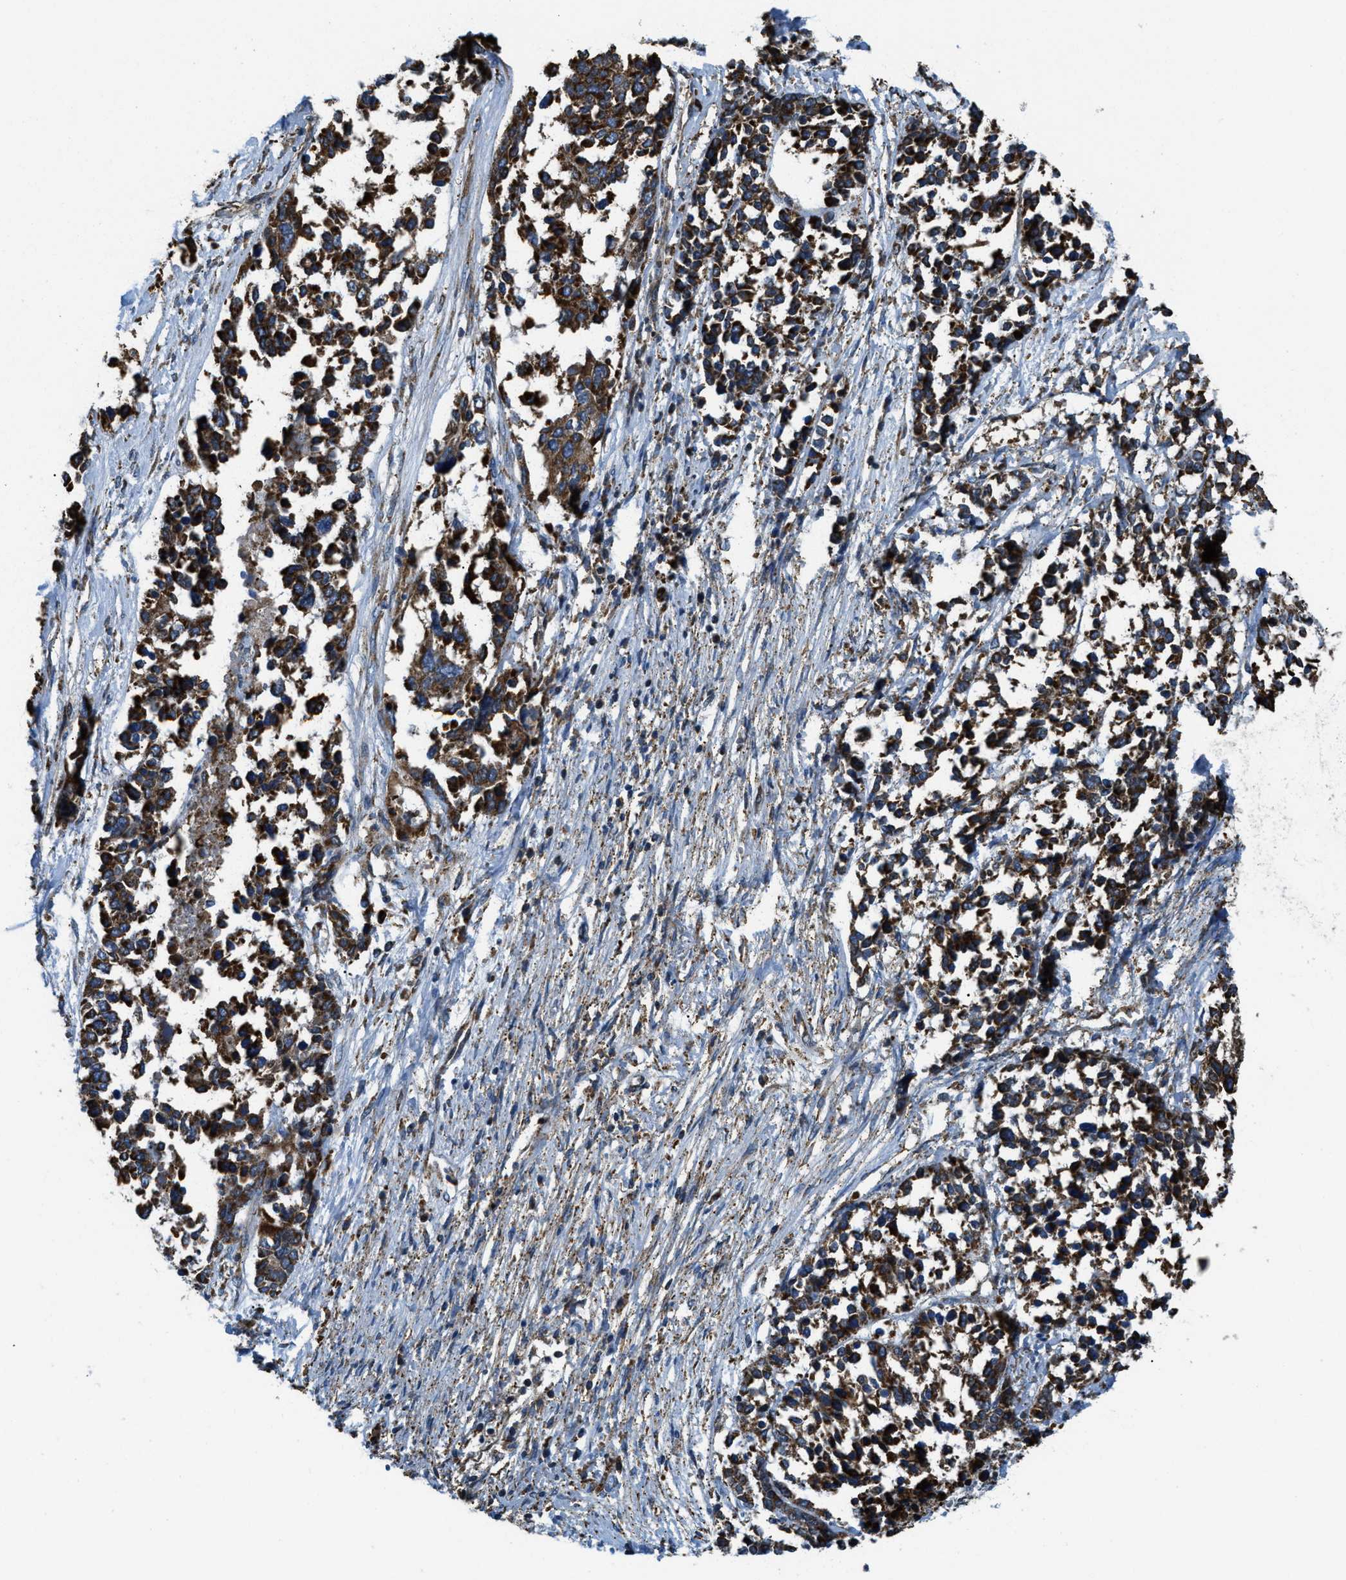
{"staining": {"intensity": "strong", "quantity": ">75%", "location": "cytoplasmic/membranous"}, "tissue": "ovarian cancer", "cell_type": "Tumor cells", "image_type": "cancer", "snomed": [{"axis": "morphology", "description": "Cystadenocarcinoma, serous, NOS"}, {"axis": "topography", "description": "Ovary"}], "caption": "Immunohistochemical staining of ovarian serous cystadenocarcinoma exhibits high levels of strong cytoplasmic/membranous protein staining in approximately >75% of tumor cells.", "gene": "CSPG4", "patient": {"sex": "female", "age": 44}}